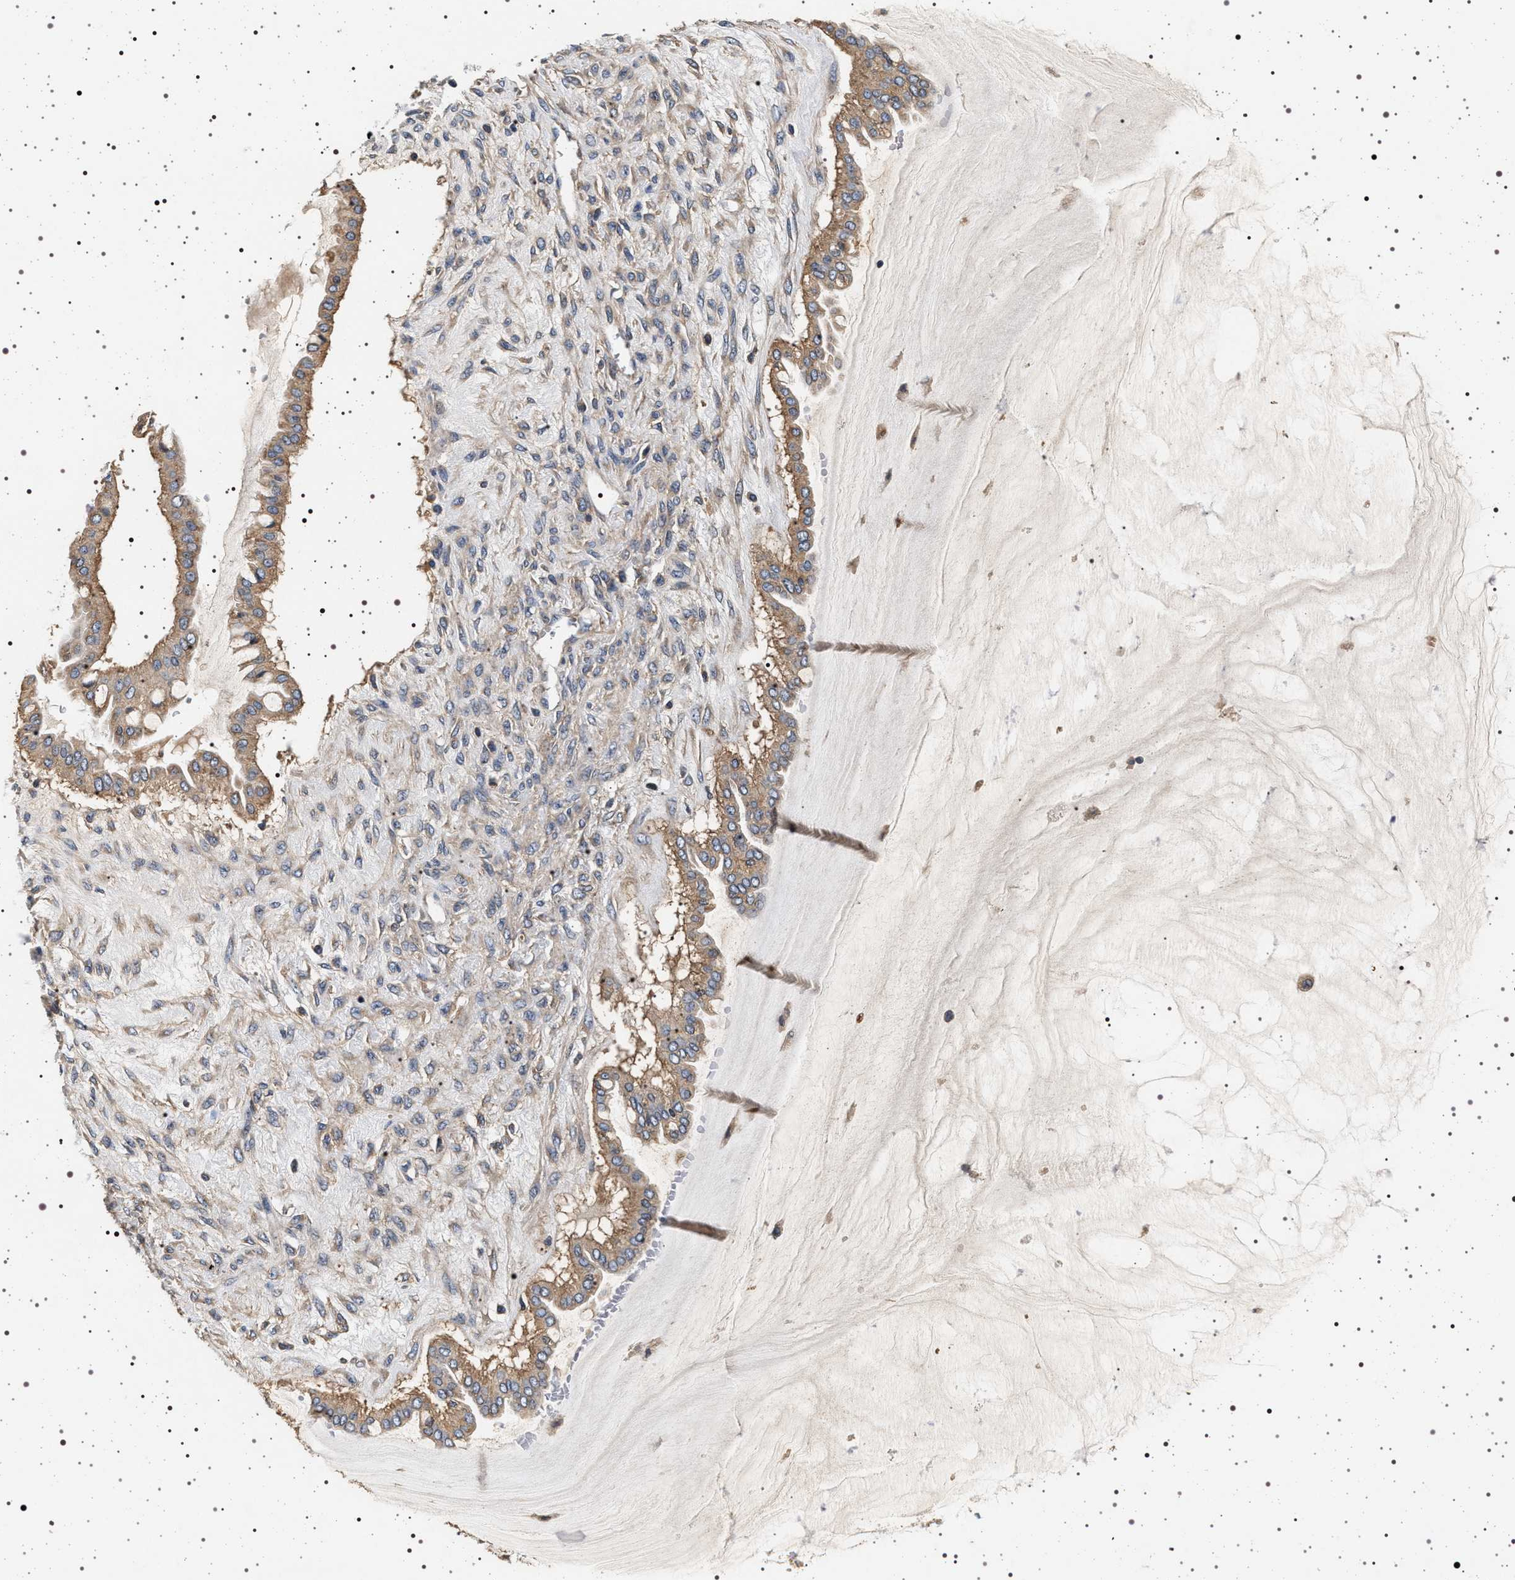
{"staining": {"intensity": "moderate", "quantity": ">75%", "location": "cytoplasmic/membranous"}, "tissue": "ovarian cancer", "cell_type": "Tumor cells", "image_type": "cancer", "snomed": [{"axis": "morphology", "description": "Cystadenocarcinoma, mucinous, NOS"}, {"axis": "topography", "description": "Ovary"}], "caption": "This image demonstrates immunohistochemistry staining of human ovarian cancer, with medium moderate cytoplasmic/membranous positivity in about >75% of tumor cells.", "gene": "DCBLD2", "patient": {"sex": "female", "age": 73}}